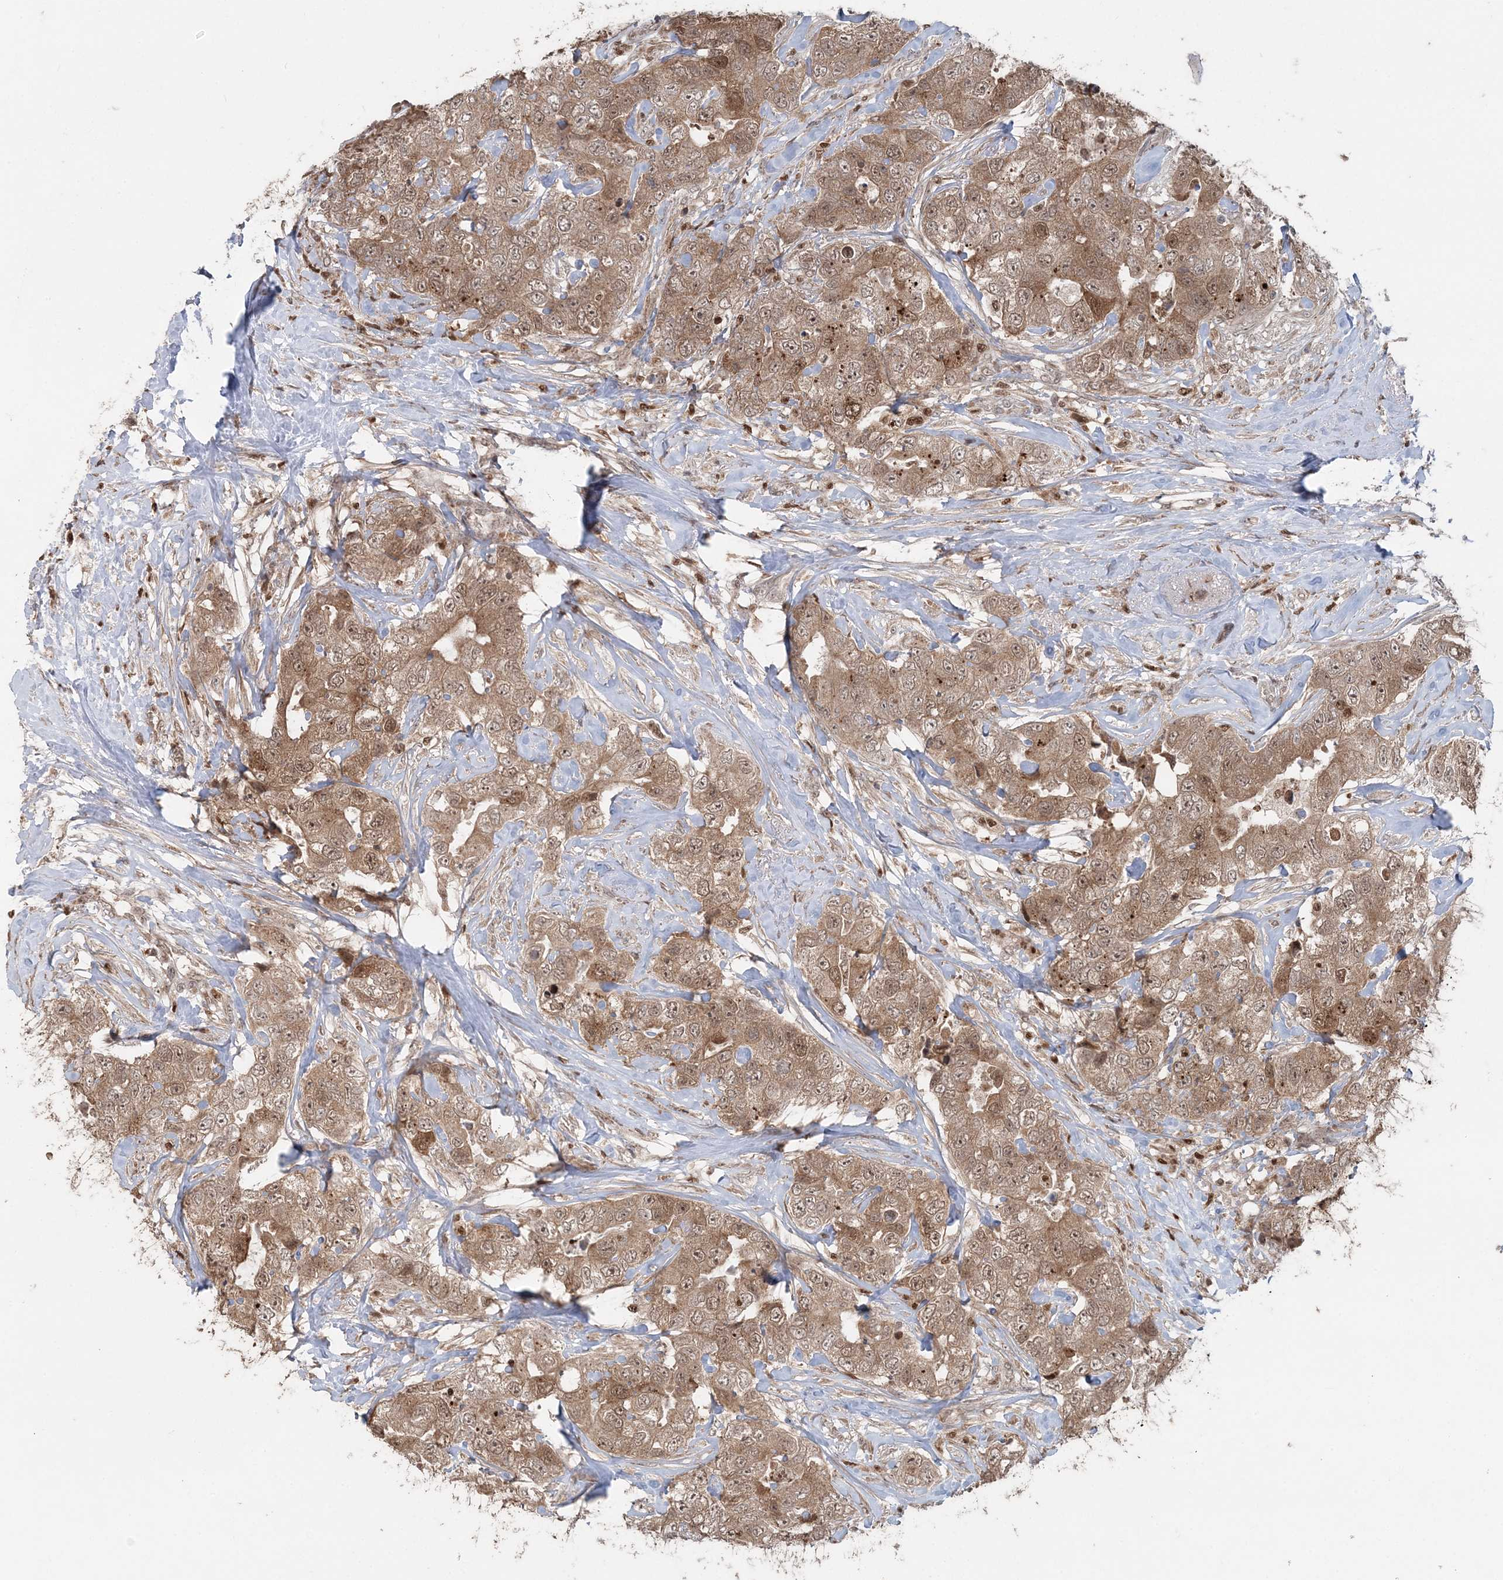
{"staining": {"intensity": "moderate", "quantity": ">75%", "location": "cytoplasmic/membranous,nuclear"}, "tissue": "breast cancer", "cell_type": "Tumor cells", "image_type": "cancer", "snomed": [{"axis": "morphology", "description": "Duct carcinoma"}, {"axis": "topography", "description": "Breast"}], "caption": "Tumor cells demonstrate medium levels of moderate cytoplasmic/membranous and nuclear expression in about >75% of cells in breast cancer.", "gene": "SLU7", "patient": {"sex": "female", "age": 62}}